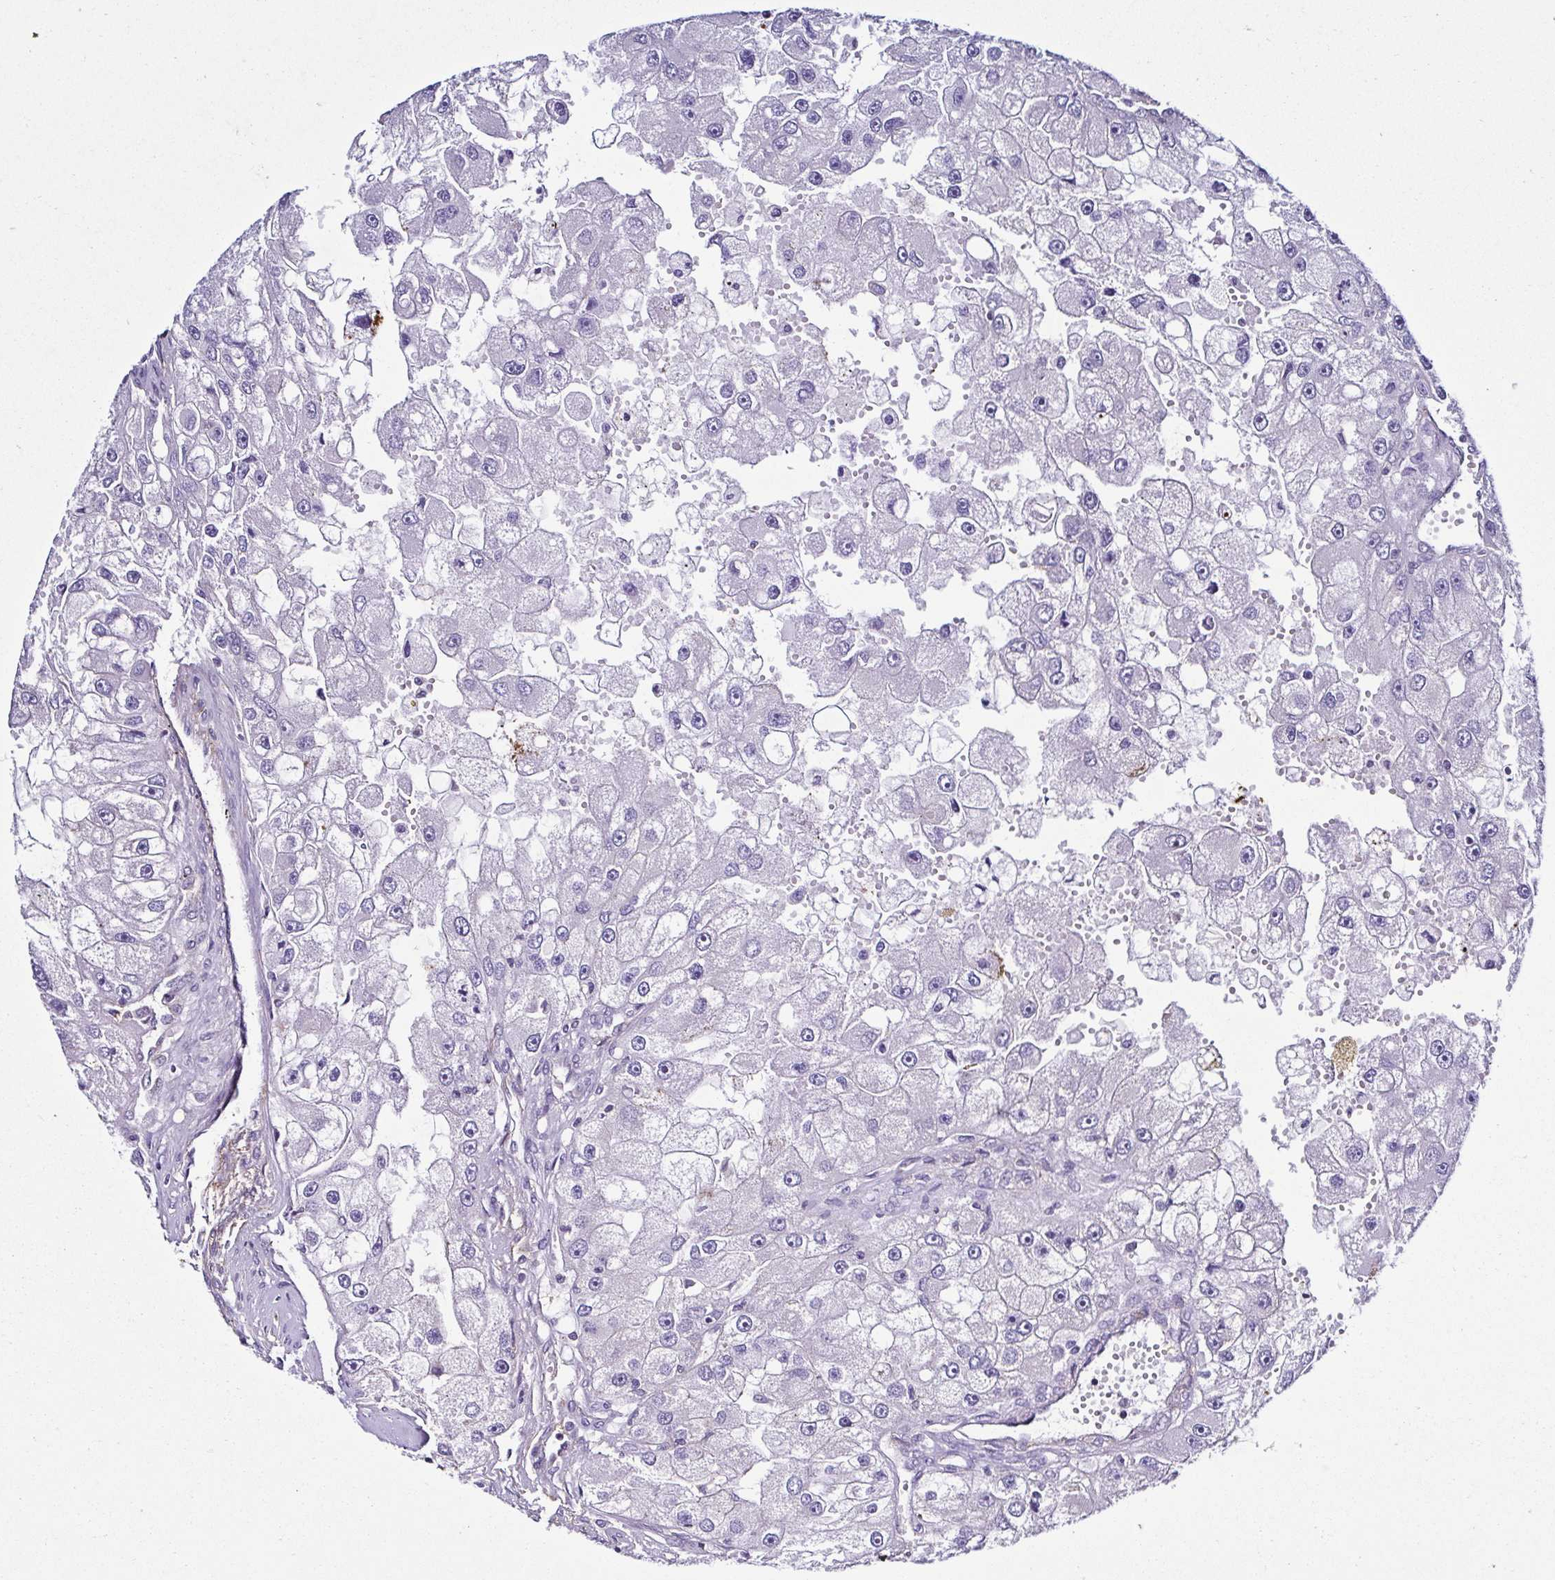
{"staining": {"intensity": "negative", "quantity": "none", "location": "none"}, "tissue": "renal cancer", "cell_type": "Tumor cells", "image_type": "cancer", "snomed": [{"axis": "morphology", "description": "Adenocarcinoma, NOS"}, {"axis": "topography", "description": "Kidney"}], "caption": "Immunohistochemistry of human renal adenocarcinoma displays no expression in tumor cells.", "gene": "TNNT2", "patient": {"sex": "male", "age": 63}}